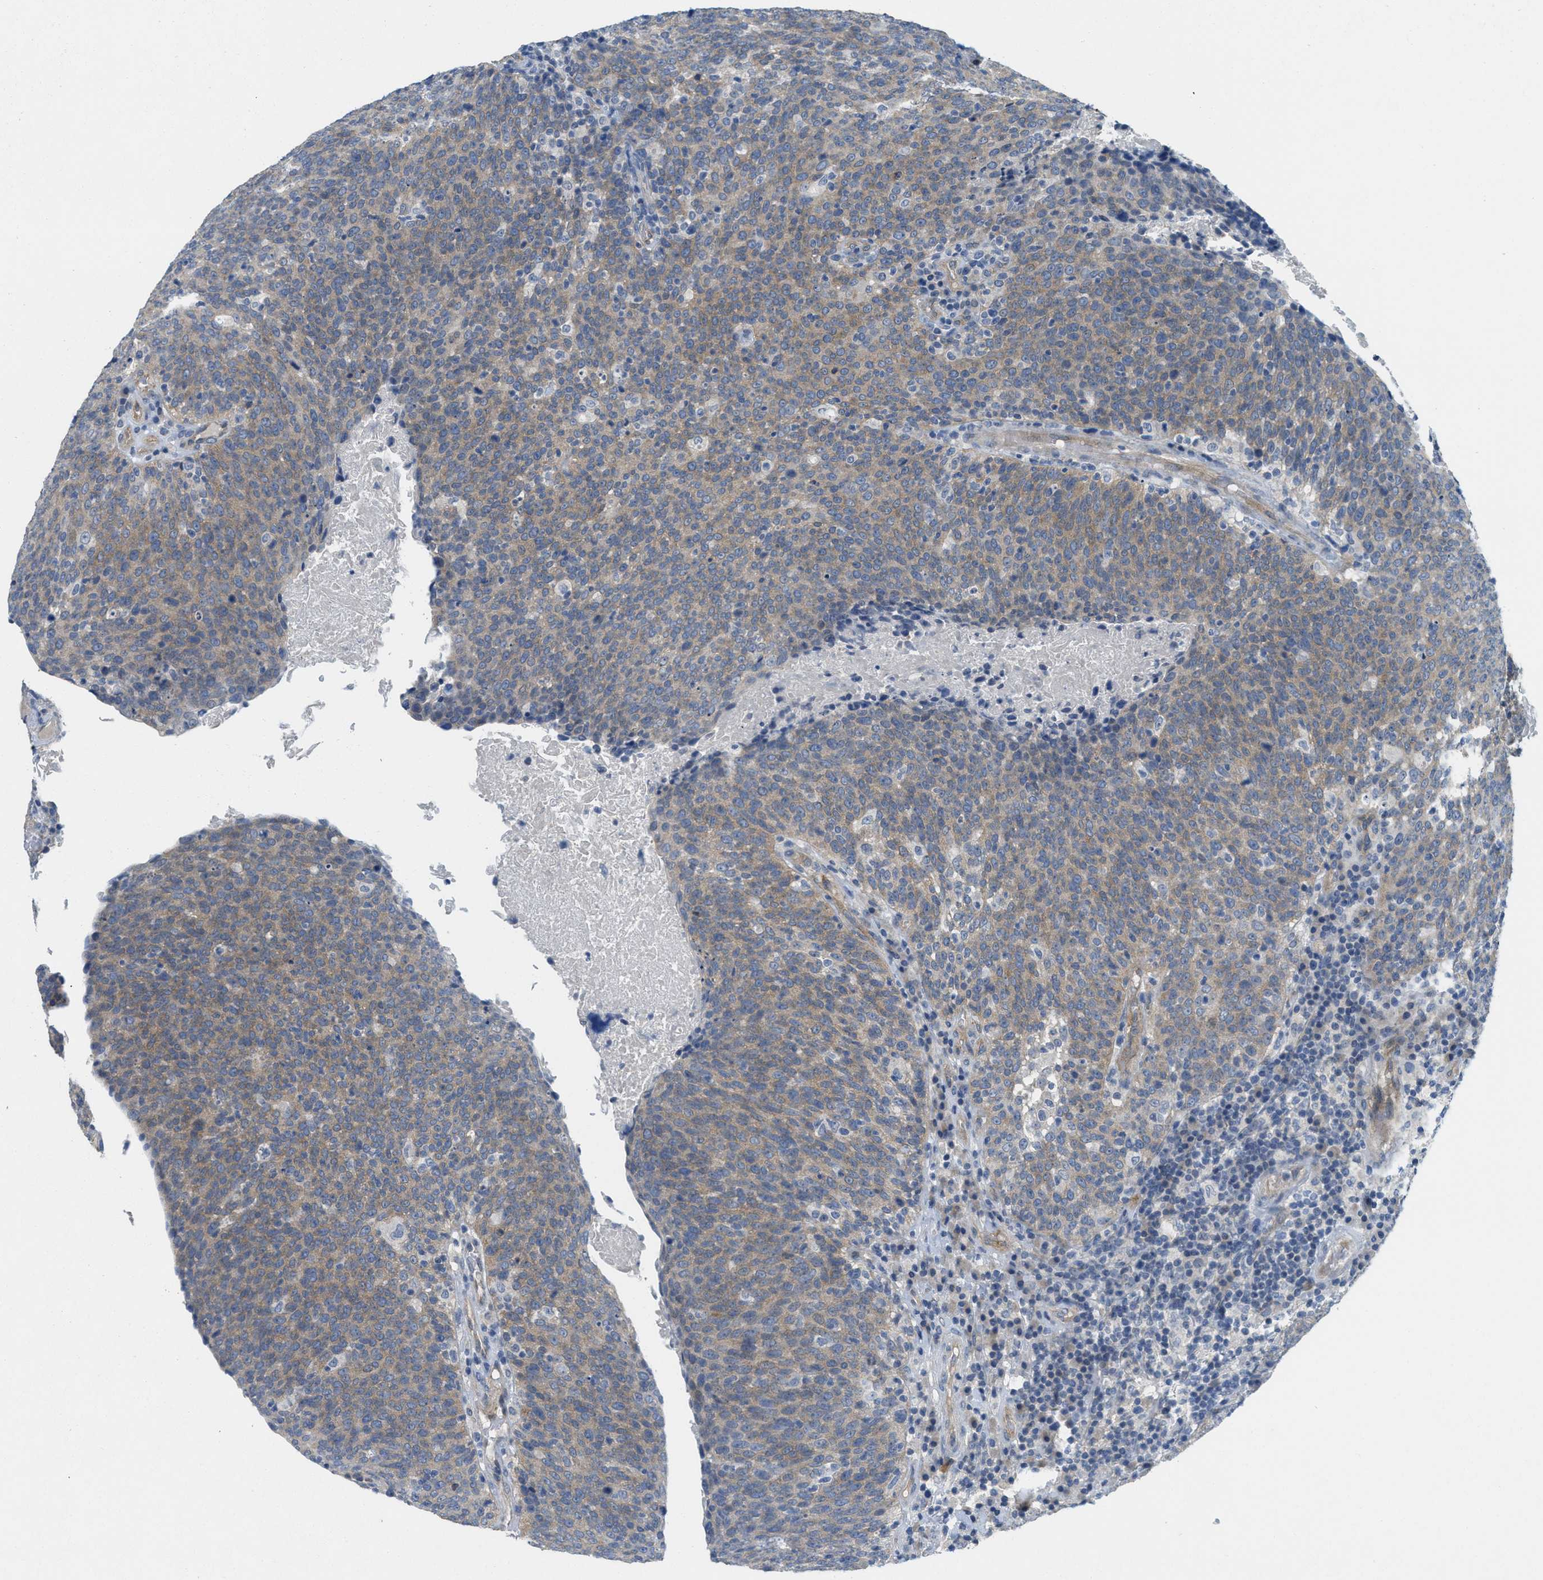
{"staining": {"intensity": "weak", "quantity": "25%-75%", "location": "cytoplasmic/membranous"}, "tissue": "head and neck cancer", "cell_type": "Tumor cells", "image_type": "cancer", "snomed": [{"axis": "morphology", "description": "Squamous cell carcinoma, NOS"}, {"axis": "morphology", "description": "Squamous cell carcinoma, metastatic, NOS"}, {"axis": "topography", "description": "Lymph node"}, {"axis": "topography", "description": "Head-Neck"}], "caption": "Human squamous cell carcinoma (head and neck) stained with a brown dye exhibits weak cytoplasmic/membranous positive expression in about 25%-75% of tumor cells.", "gene": "ZFYVE9", "patient": {"sex": "male", "age": 62}}